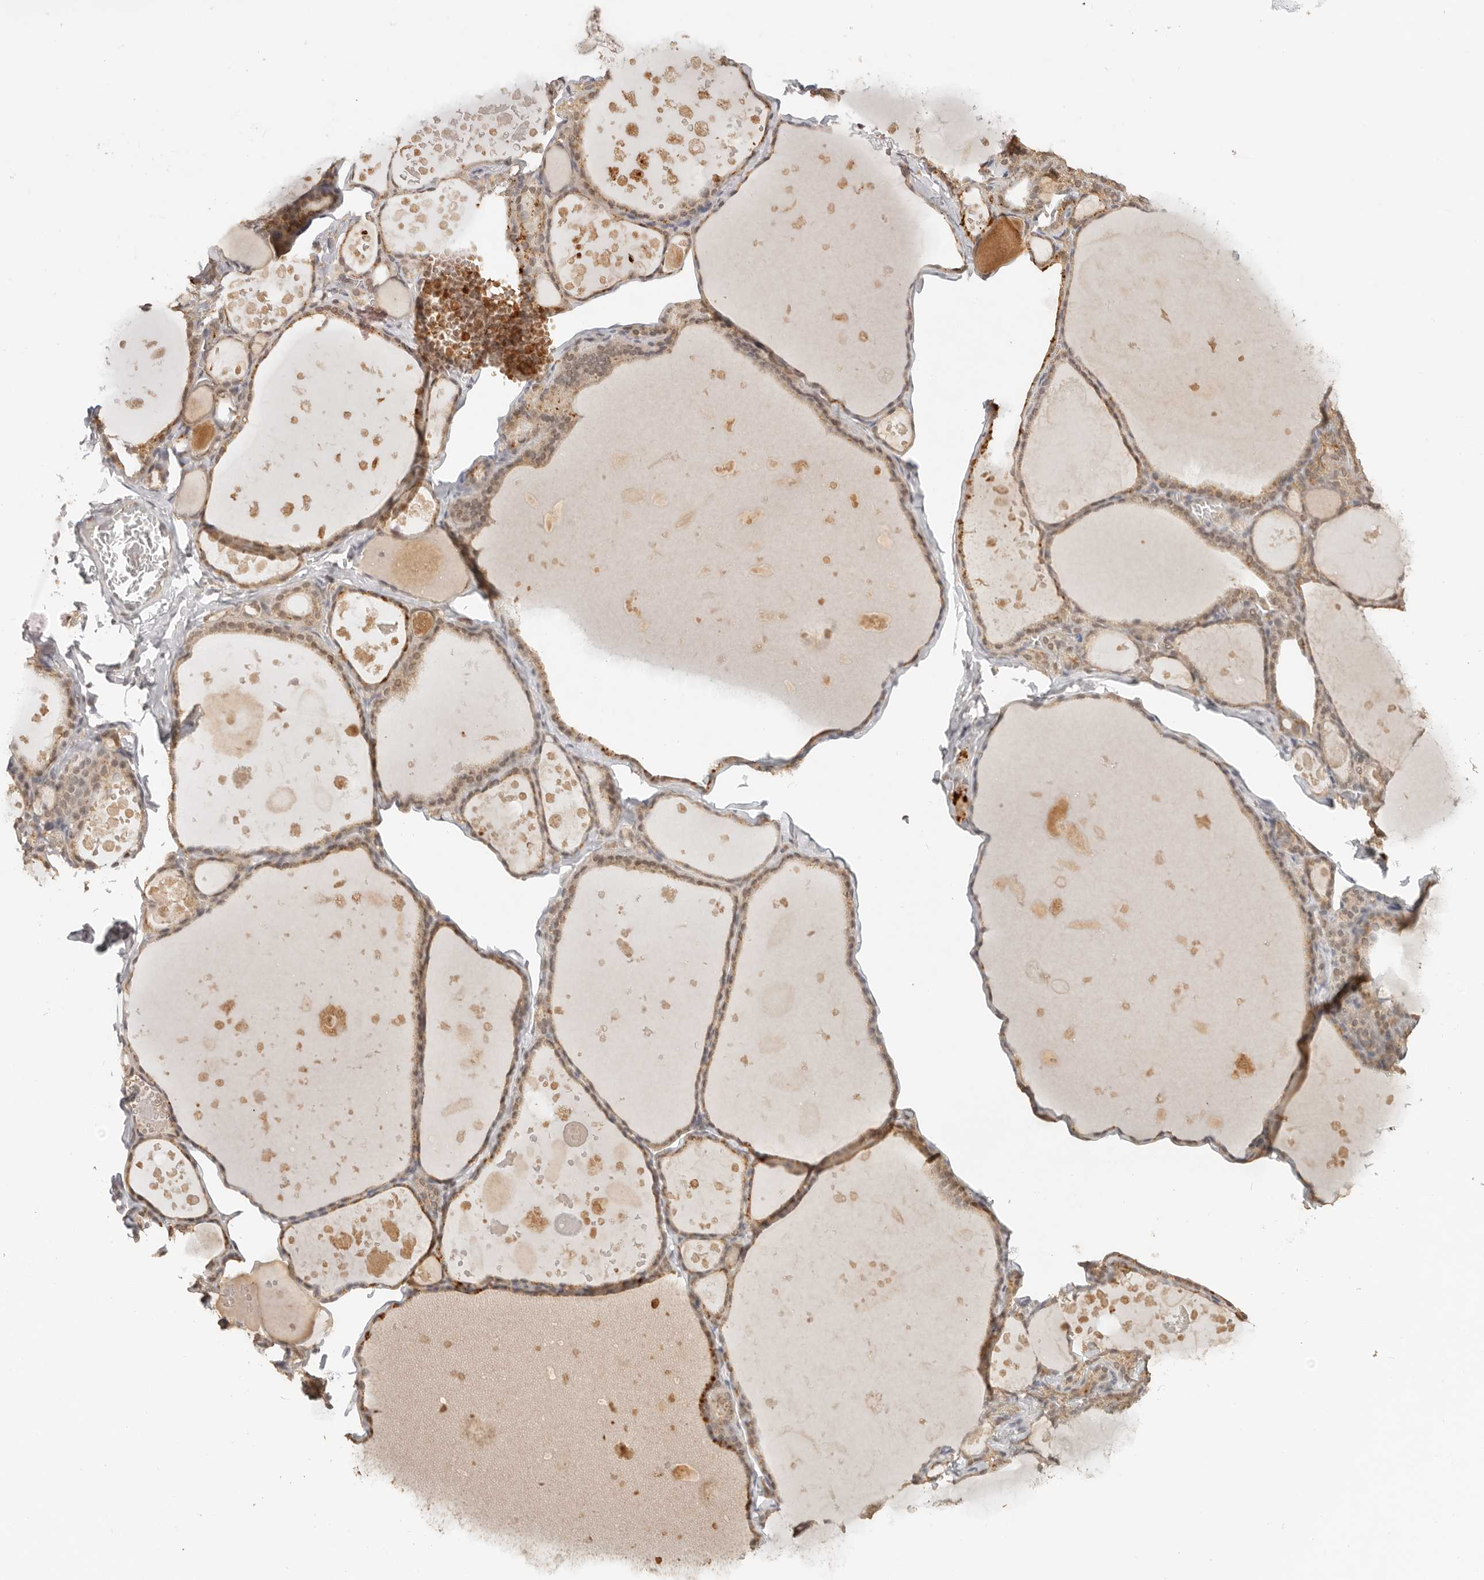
{"staining": {"intensity": "moderate", "quantity": ">75%", "location": "cytoplasmic/membranous"}, "tissue": "thyroid gland", "cell_type": "Glandular cells", "image_type": "normal", "snomed": [{"axis": "morphology", "description": "Normal tissue, NOS"}, {"axis": "topography", "description": "Thyroid gland"}], "caption": "Immunohistochemistry of benign human thyroid gland reveals medium levels of moderate cytoplasmic/membranous staining in approximately >75% of glandular cells. The staining was performed using DAB (3,3'-diaminobenzidine) to visualize the protein expression in brown, while the nuclei were stained in blue with hematoxylin (Magnification: 20x).", "gene": "PSMA5", "patient": {"sex": "male", "age": 56}}